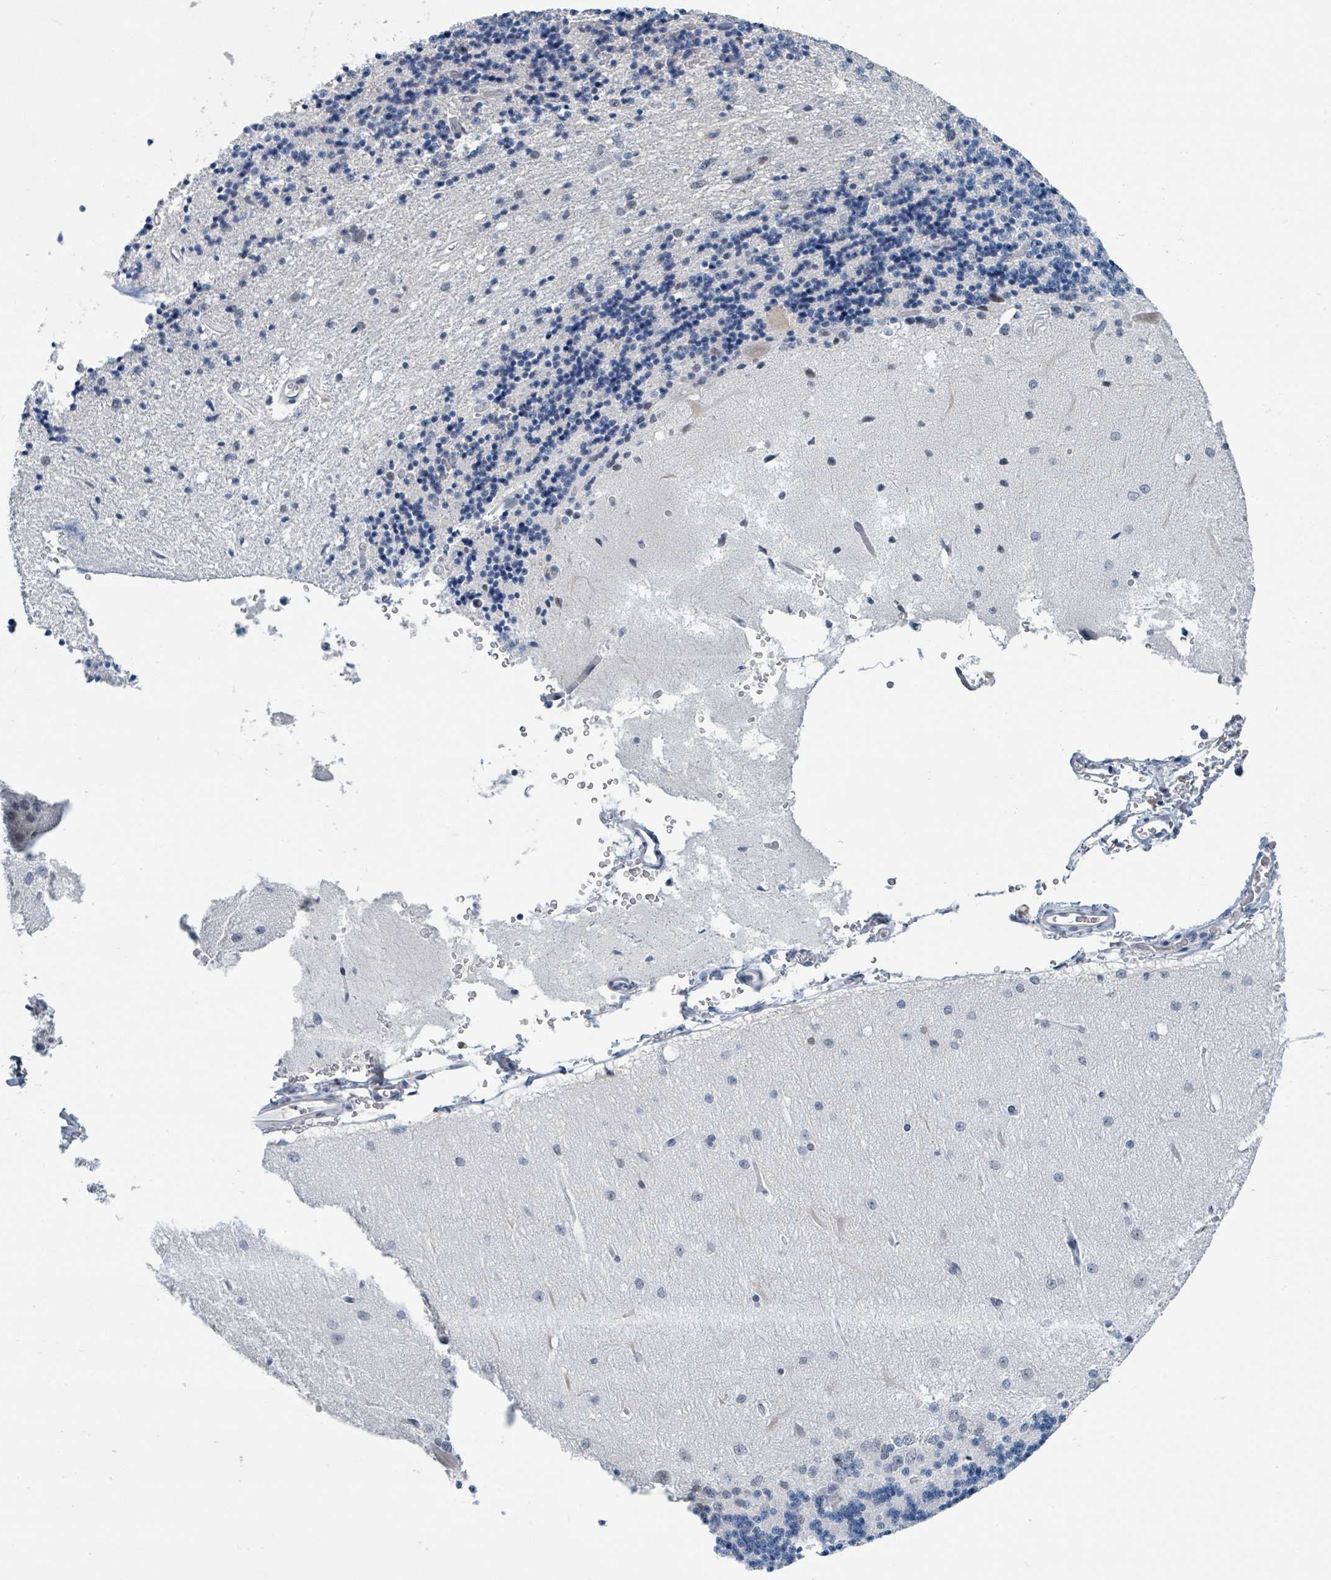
{"staining": {"intensity": "negative", "quantity": "none", "location": "none"}, "tissue": "cerebellum", "cell_type": "Cells in granular layer", "image_type": "normal", "snomed": [{"axis": "morphology", "description": "Normal tissue, NOS"}, {"axis": "topography", "description": "Cerebellum"}], "caption": "Cells in granular layer show no significant protein staining in unremarkable cerebellum. Nuclei are stained in blue.", "gene": "EHMT2", "patient": {"sex": "female", "age": 29}}